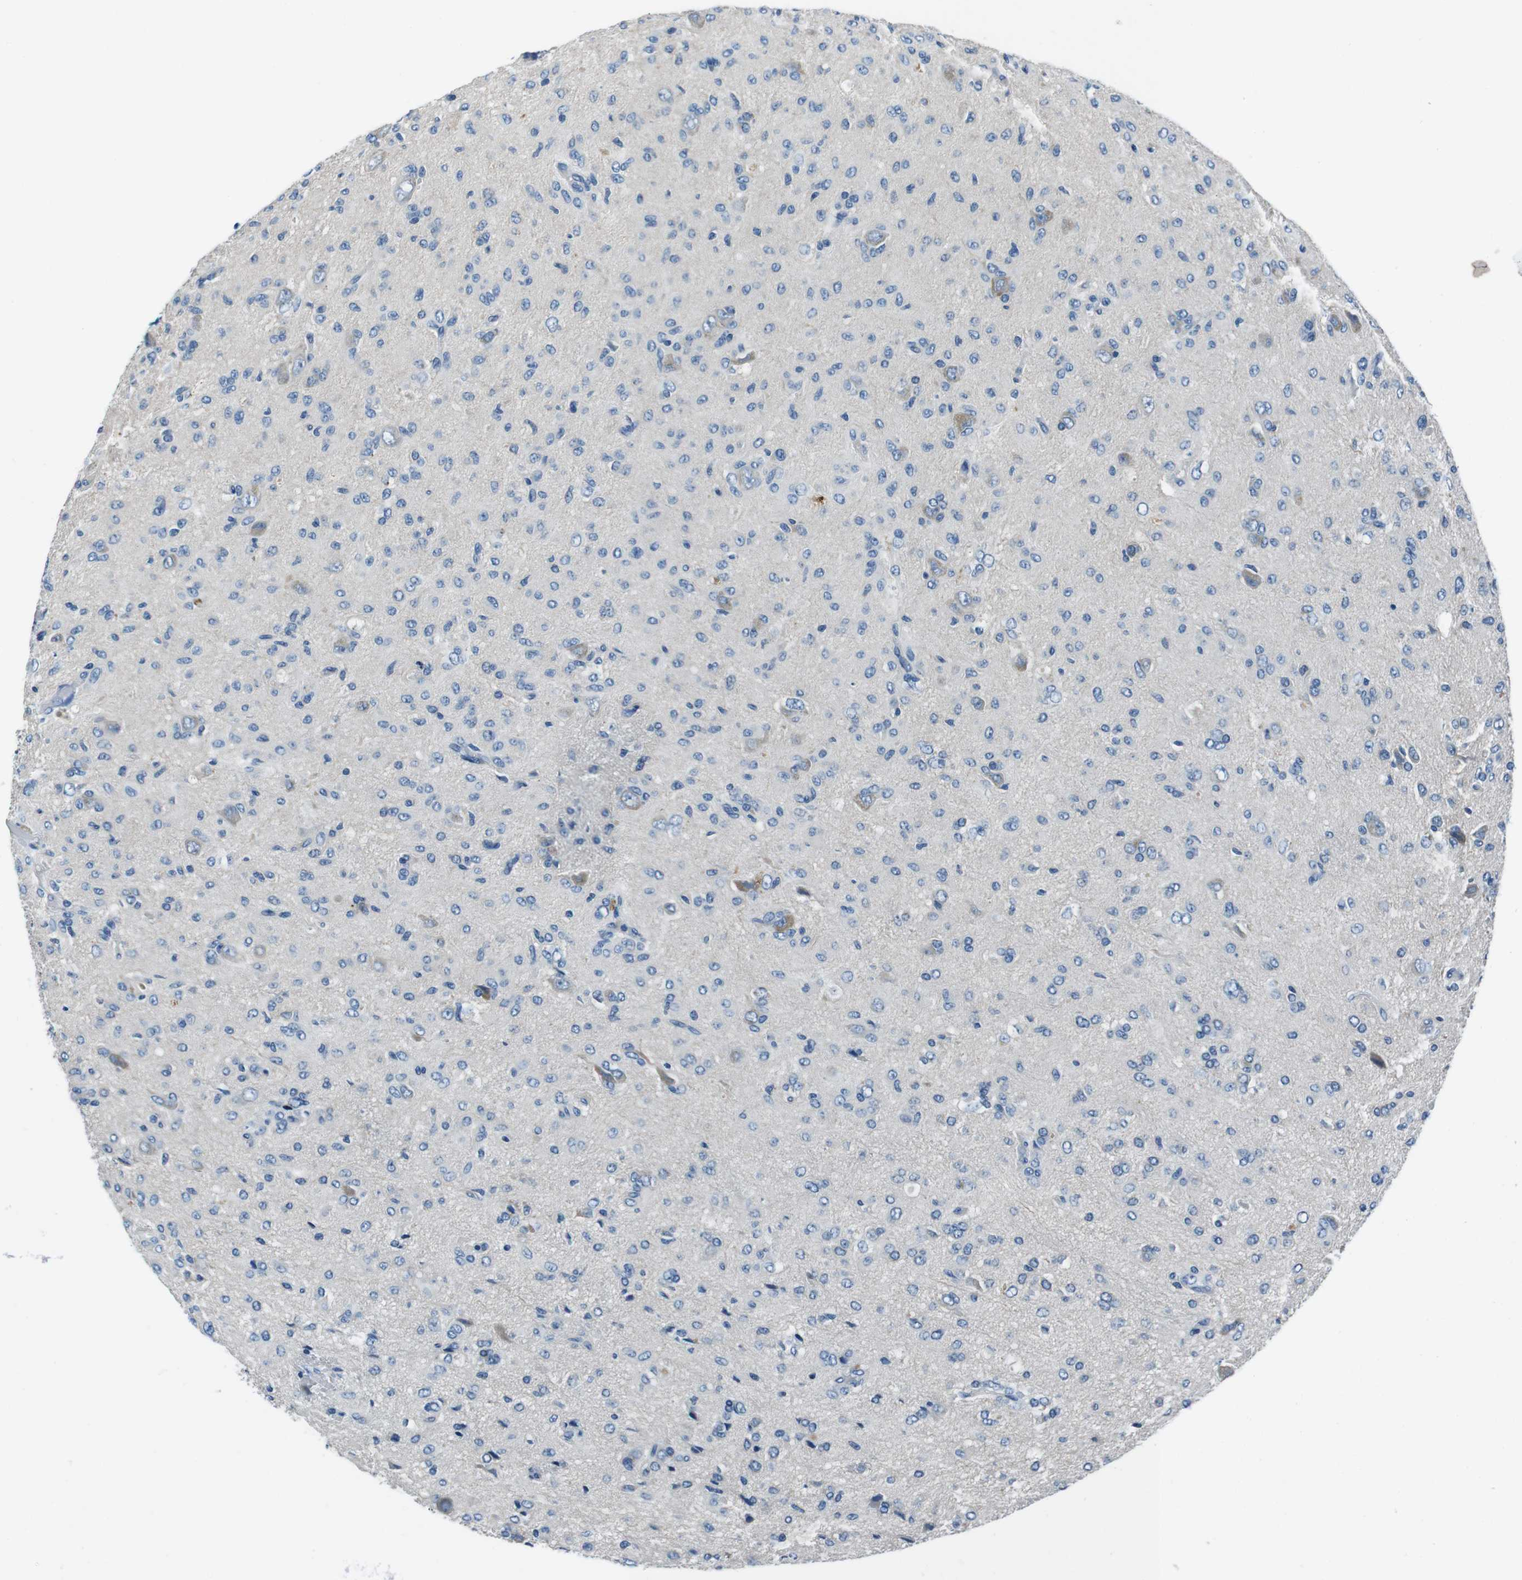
{"staining": {"intensity": "weak", "quantity": "<25%", "location": "cytoplasmic/membranous"}, "tissue": "glioma", "cell_type": "Tumor cells", "image_type": "cancer", "snomed": [{"axis": "morphology", "description": "Glioma, malignant, High grade"}, {"axis": "topography", "description": "Brain"}], "caption": "Immunohistochemistry image of human malignant glioma (high-grade) stained for a protein (brown), which demonstrates no expression in tumor cells.", "gene": "CASQ1", "patient": {"sex": "female", "age": 59}}